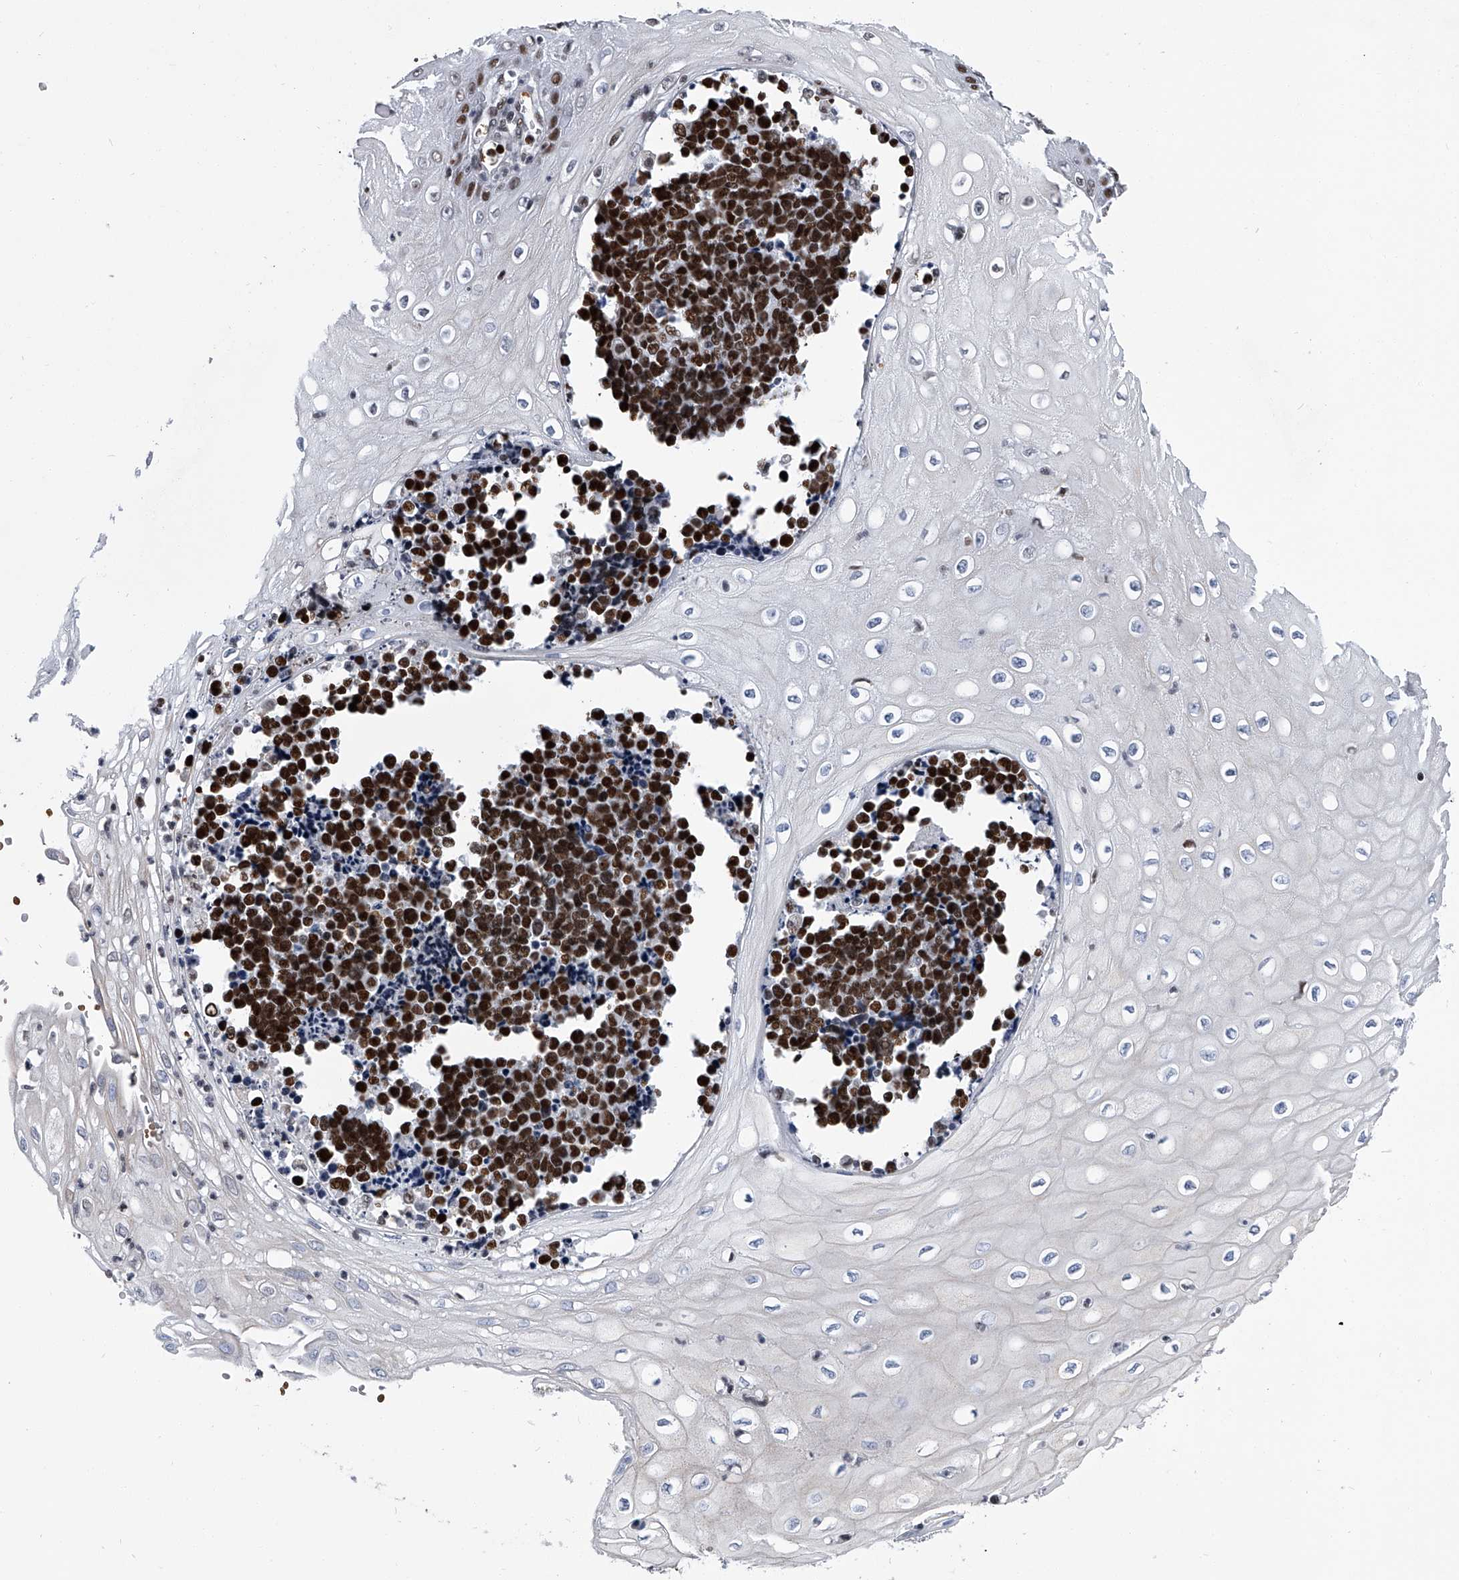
{"staining": {"intensity": "strong", "quantity": ">75%", "location": "nuclear"}, "tissue": "cervical cancer", "cell_type": "Tumor cells", "image_type": "cancer", "snomed": [{"axis": "morphology", "description": "Normal tissue, NOS"}, {"axis": "morphology", "description": "Squamous cell carcinoma, NOS"}, {"axis": "topography", "description": "Cervix"}], "caption": "High-power microscopy captured an immunohistochemistry photomicrograph of cervical cancer, revealing strong nuclear expression in about >75% of tumor cells.", "gene": "SIM2", "patient": {"sex": "female", "age": 35}}